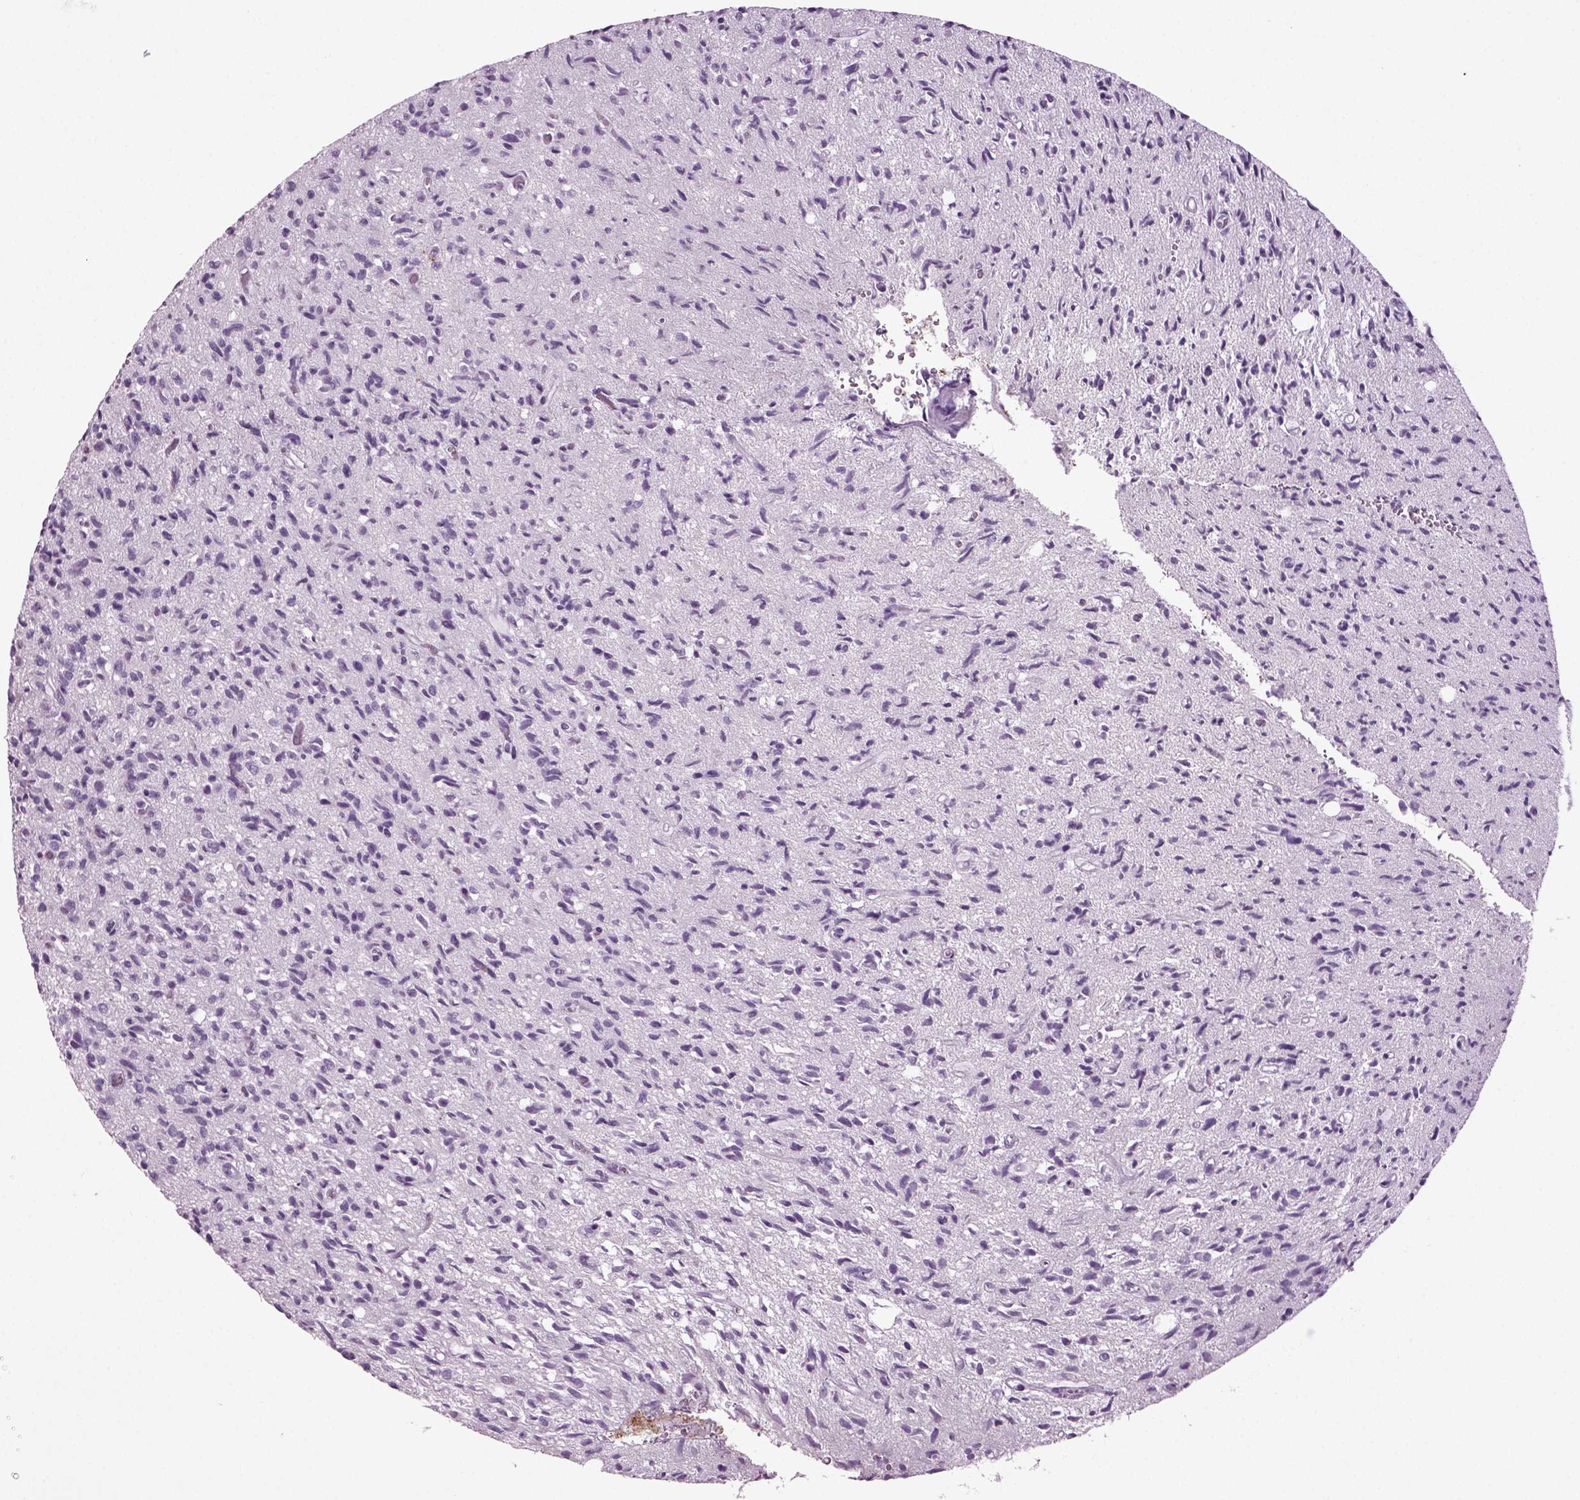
{"staining": {"intensity": "negative", "quantity": "none", "location": "none"}, "tissue": "glioma", "cell_type": "Tumor cells", "image_type": "cancer", "snomed": [{"axis": "morphology", "description": "Glioma, malignant, High grade"}, {"axis": "topography", "description": "Brain"}], "caption": "A micrograph of human high-grade glioma (malignant) is negative for staining in tumor cells.", "gene": "SLC17A6", "patient": {"sex": "male", "age": 64}}